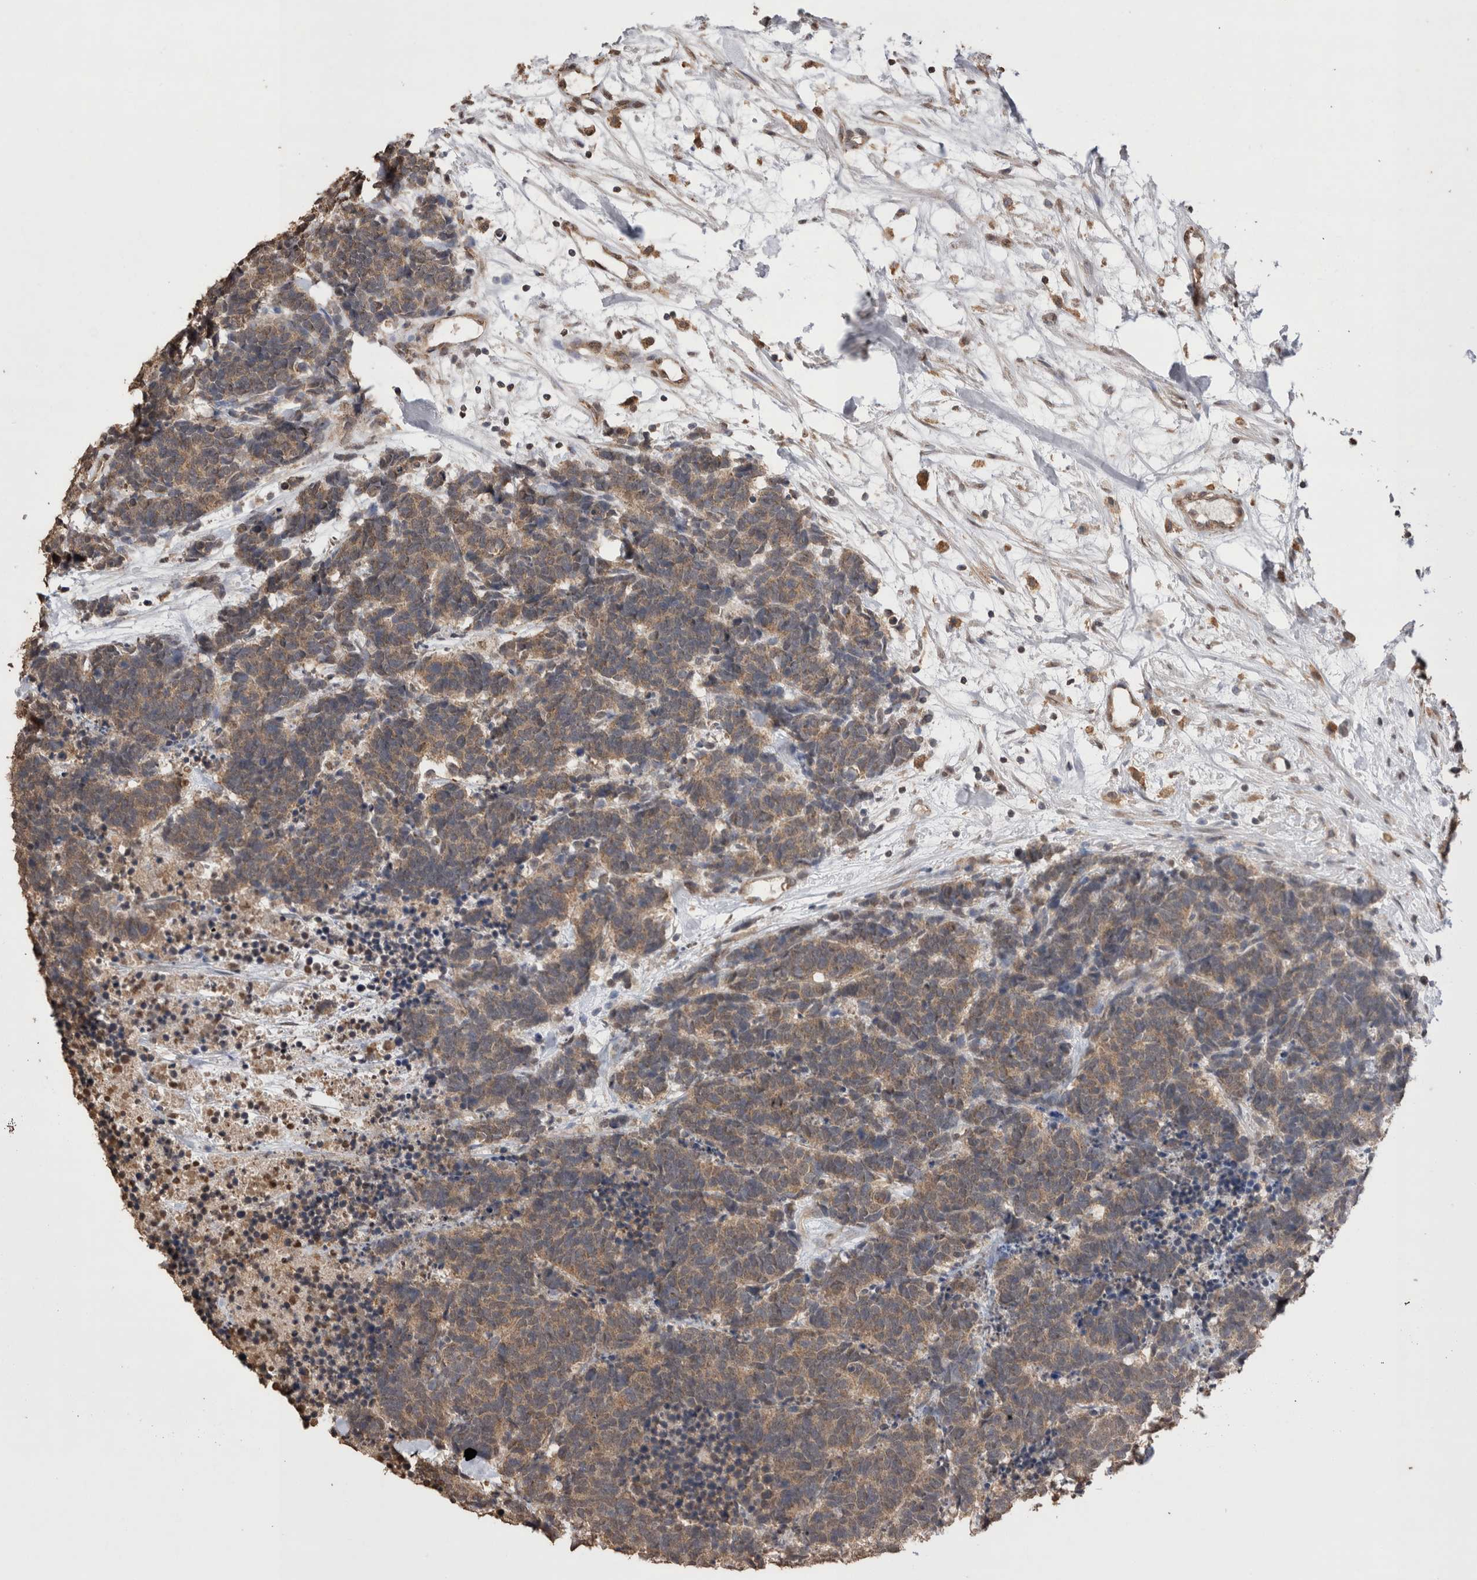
{"staining": {"intensity": "weak", "quantity": ">75%", "location": "cytoplasmic/membranous"}, "tissue": "carcinoid", "cell_type": "Tumor cells", "image_type": "cancer", "snomed": [{"axis": "morphology", "description": "Carcinoma, NOS"}, {"axis": "morphology", "description": "Carcinoid, malignant, NOS"}, {"axis": "topography", "description": "Urinary bladder"}], "caption": "An IHC micrograph of neoplastic tissue is shown. Protein staining in brown labels weak cytoplasmic/membranous positivity in carcinoid within tumor cells. (DAB (3,3'-diaminobenzidine) IHC with brightfield microscopy, high magnification).", "gene": "GRK5", "patient": {"sex": "male", "age": 57}}